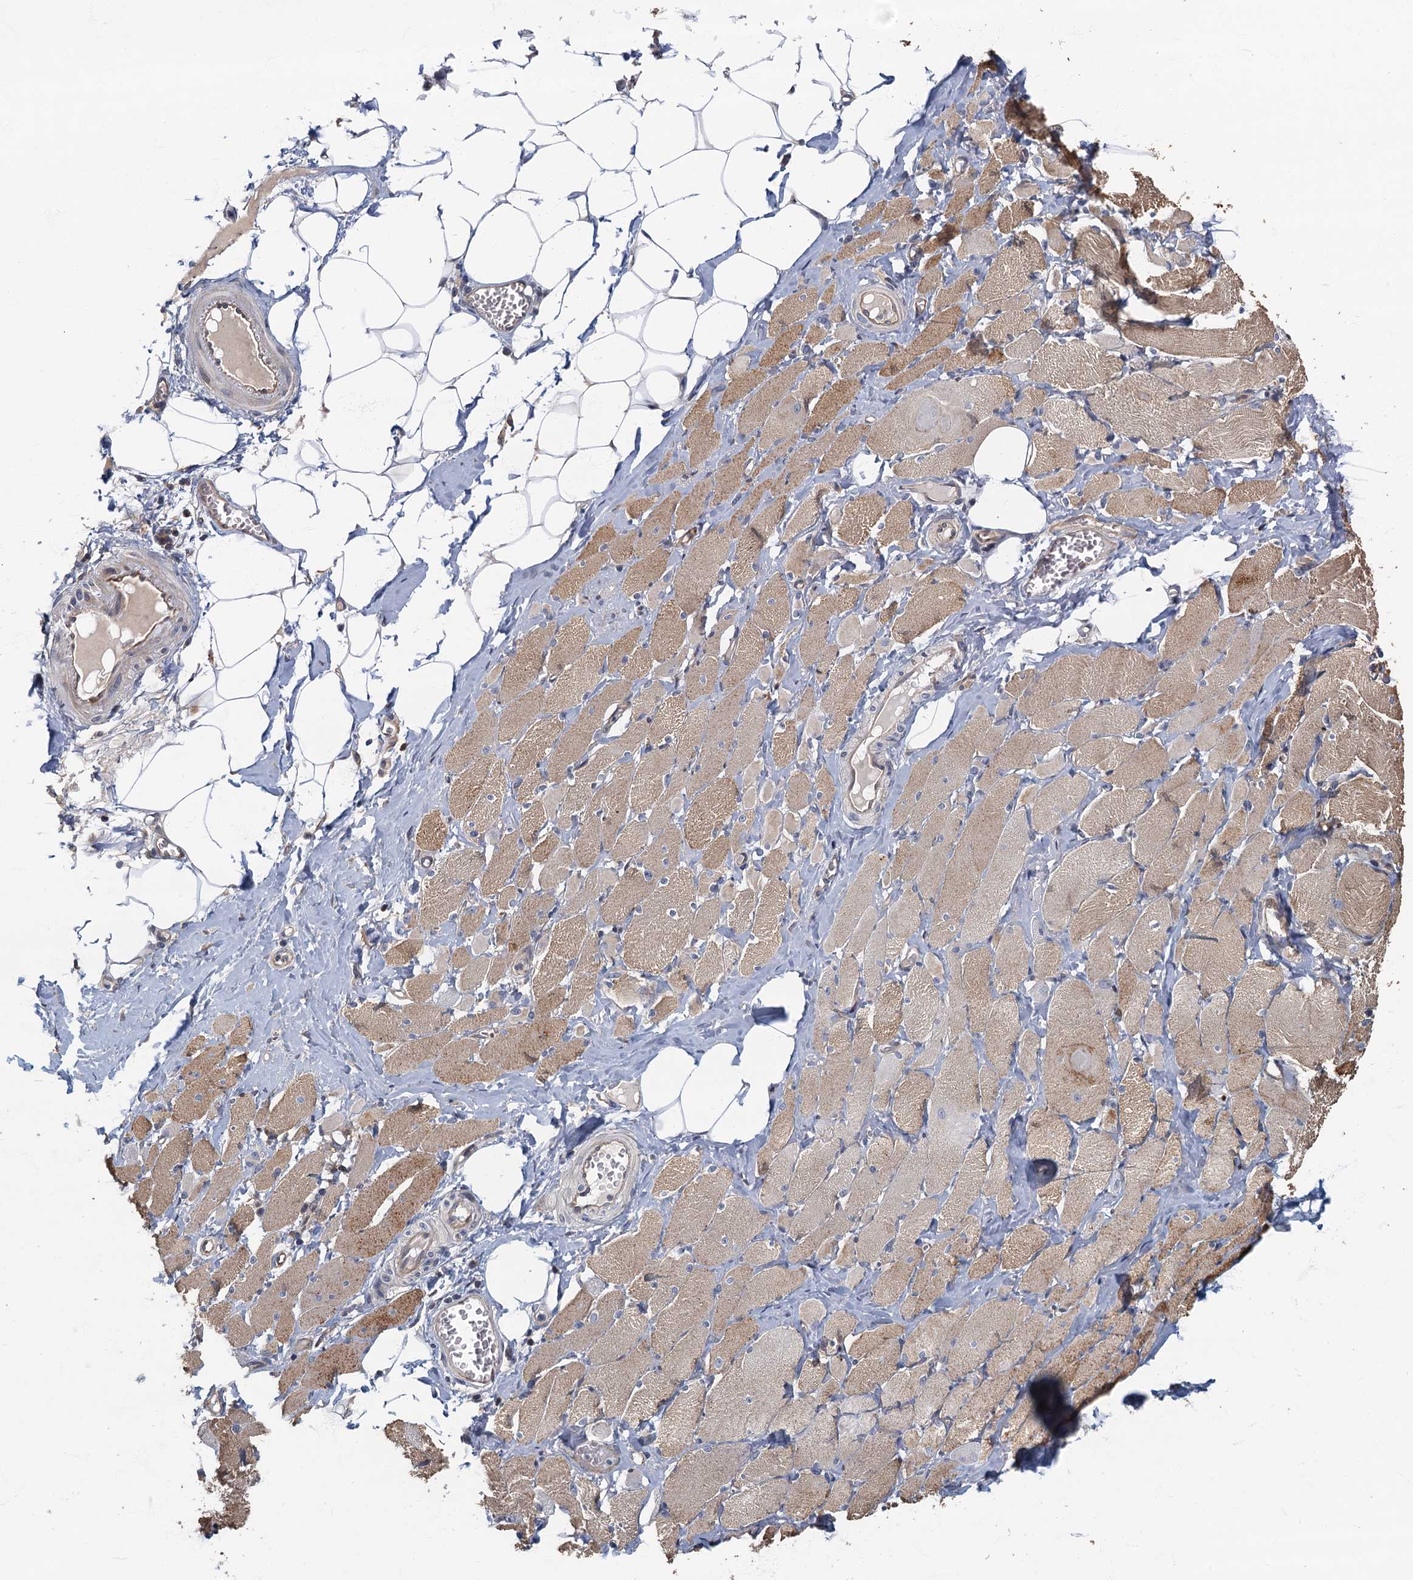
{"staining": {"intensity": "moderate", "quantity": ">75%", "location": "cytoplasmic/membranous"}, "tissue": "skeletal muscle", "cell_type": "Myocytes", "image_type": "normal", "snomed": [{"axis": "morphology", "description": "Normal tissue, NOS"}, {"axis": "morphology", "description": "Basal cell carcinoma"}, {"axis": "topography", "description": "Skeletal muscle"}], "caption": "Immunohistochemical staining of unremarkable skeletal muscle shows moderate cytoplasmic/membranous protein expression in about >75% of myocytes.", "gene": "CKAP2L", "patient": {"sex": "female", "age": 64}}